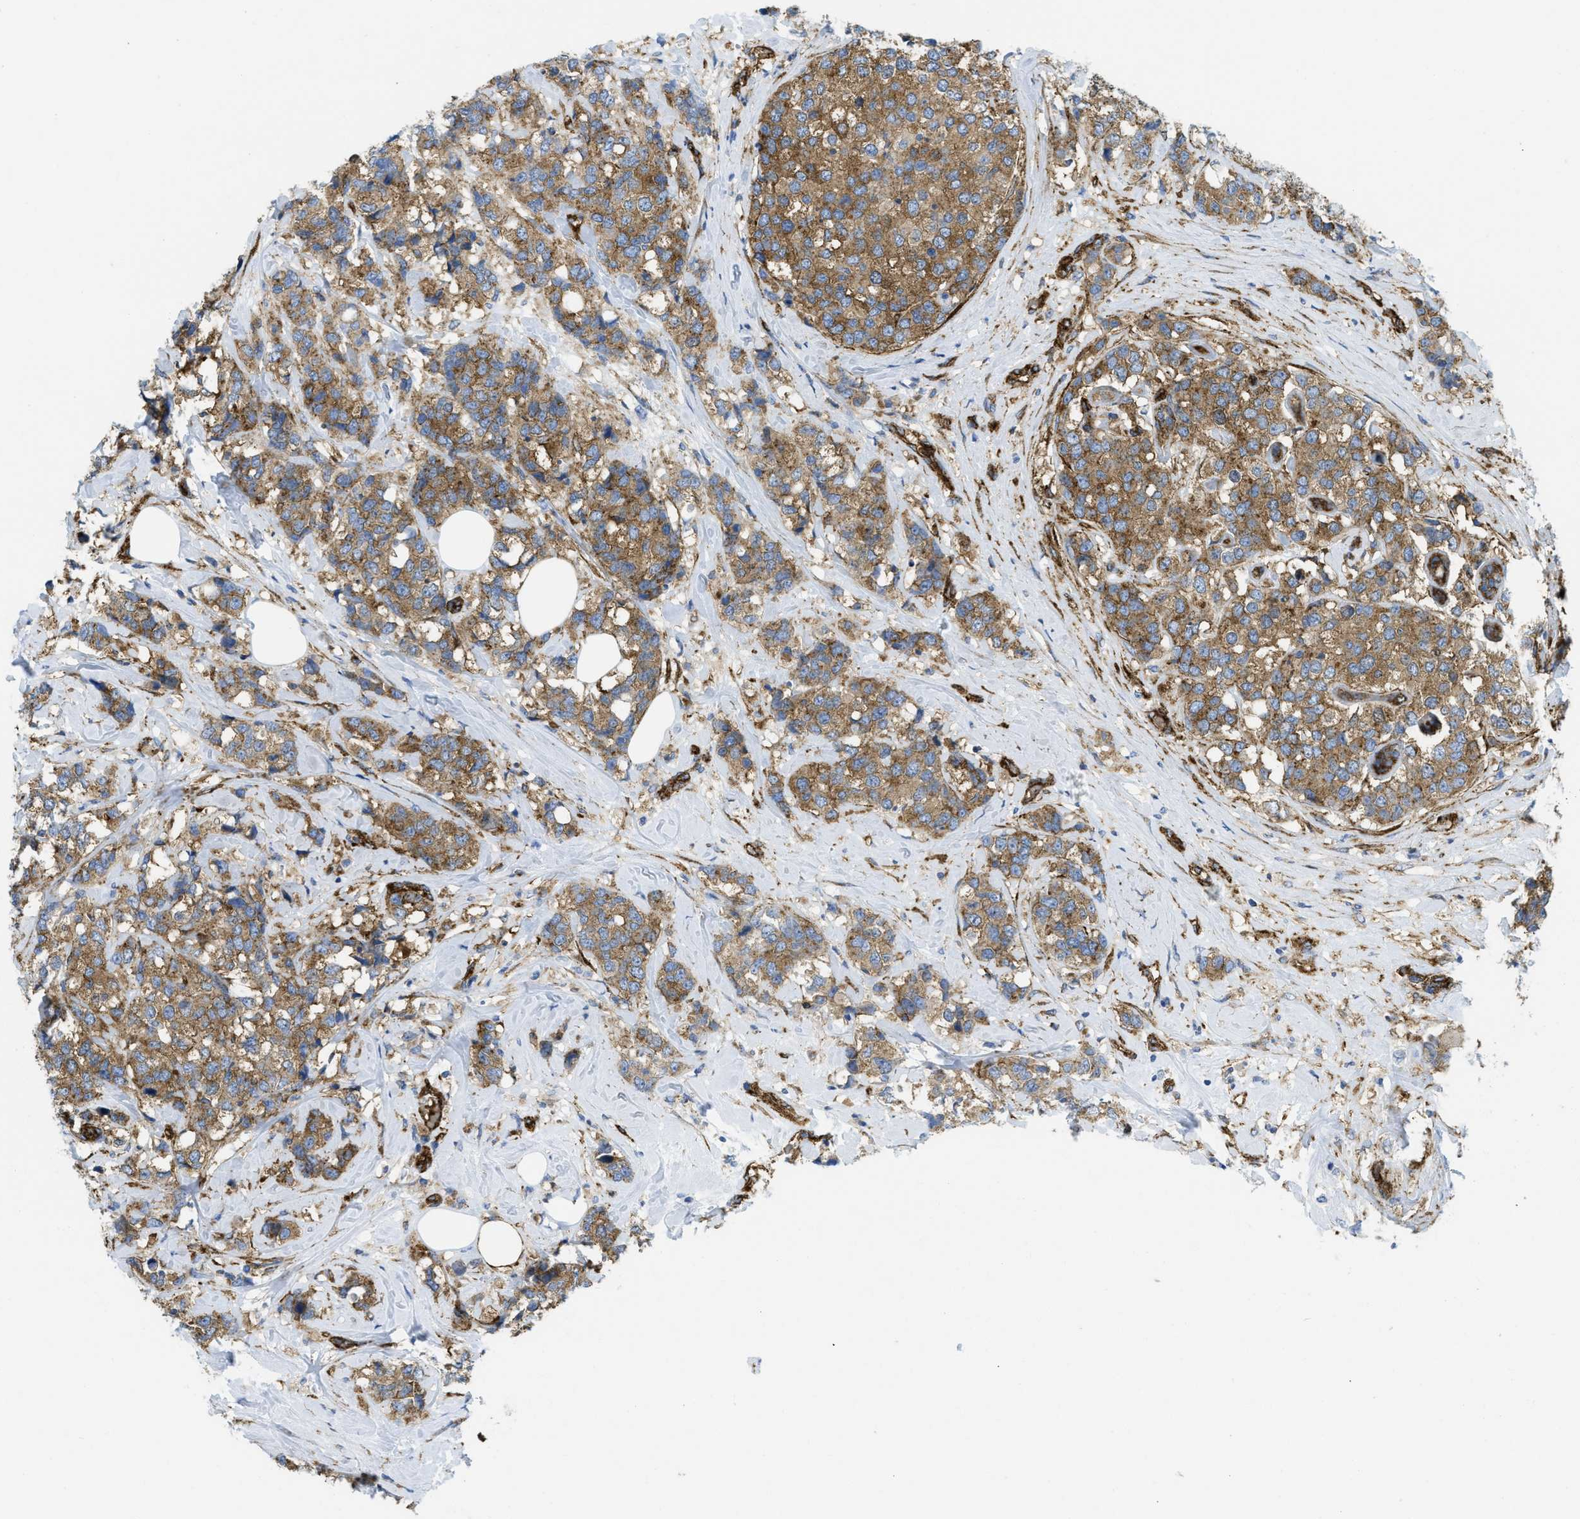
{"staining": {"intensity": "moderate", "quantity": ">75%", "location": "cytoplasmic/membranous"}, "tissue": "breast cancer", "cell_type": "Tumor cells", "image_type": "cancer", "snomed": [{"axis": "morphology", "description": "Lobular carcinoma"}, {"axis": "topography", "description": "Breast"}], "caption": "There is medium levels of moderate cytoplasmic/membranous expression in tumor cells of breast cancer, as demonstrated by immunohistochemical staining (brown color).", "gene": "HIP1", "patient": {"sex": "female", "age": 59}}